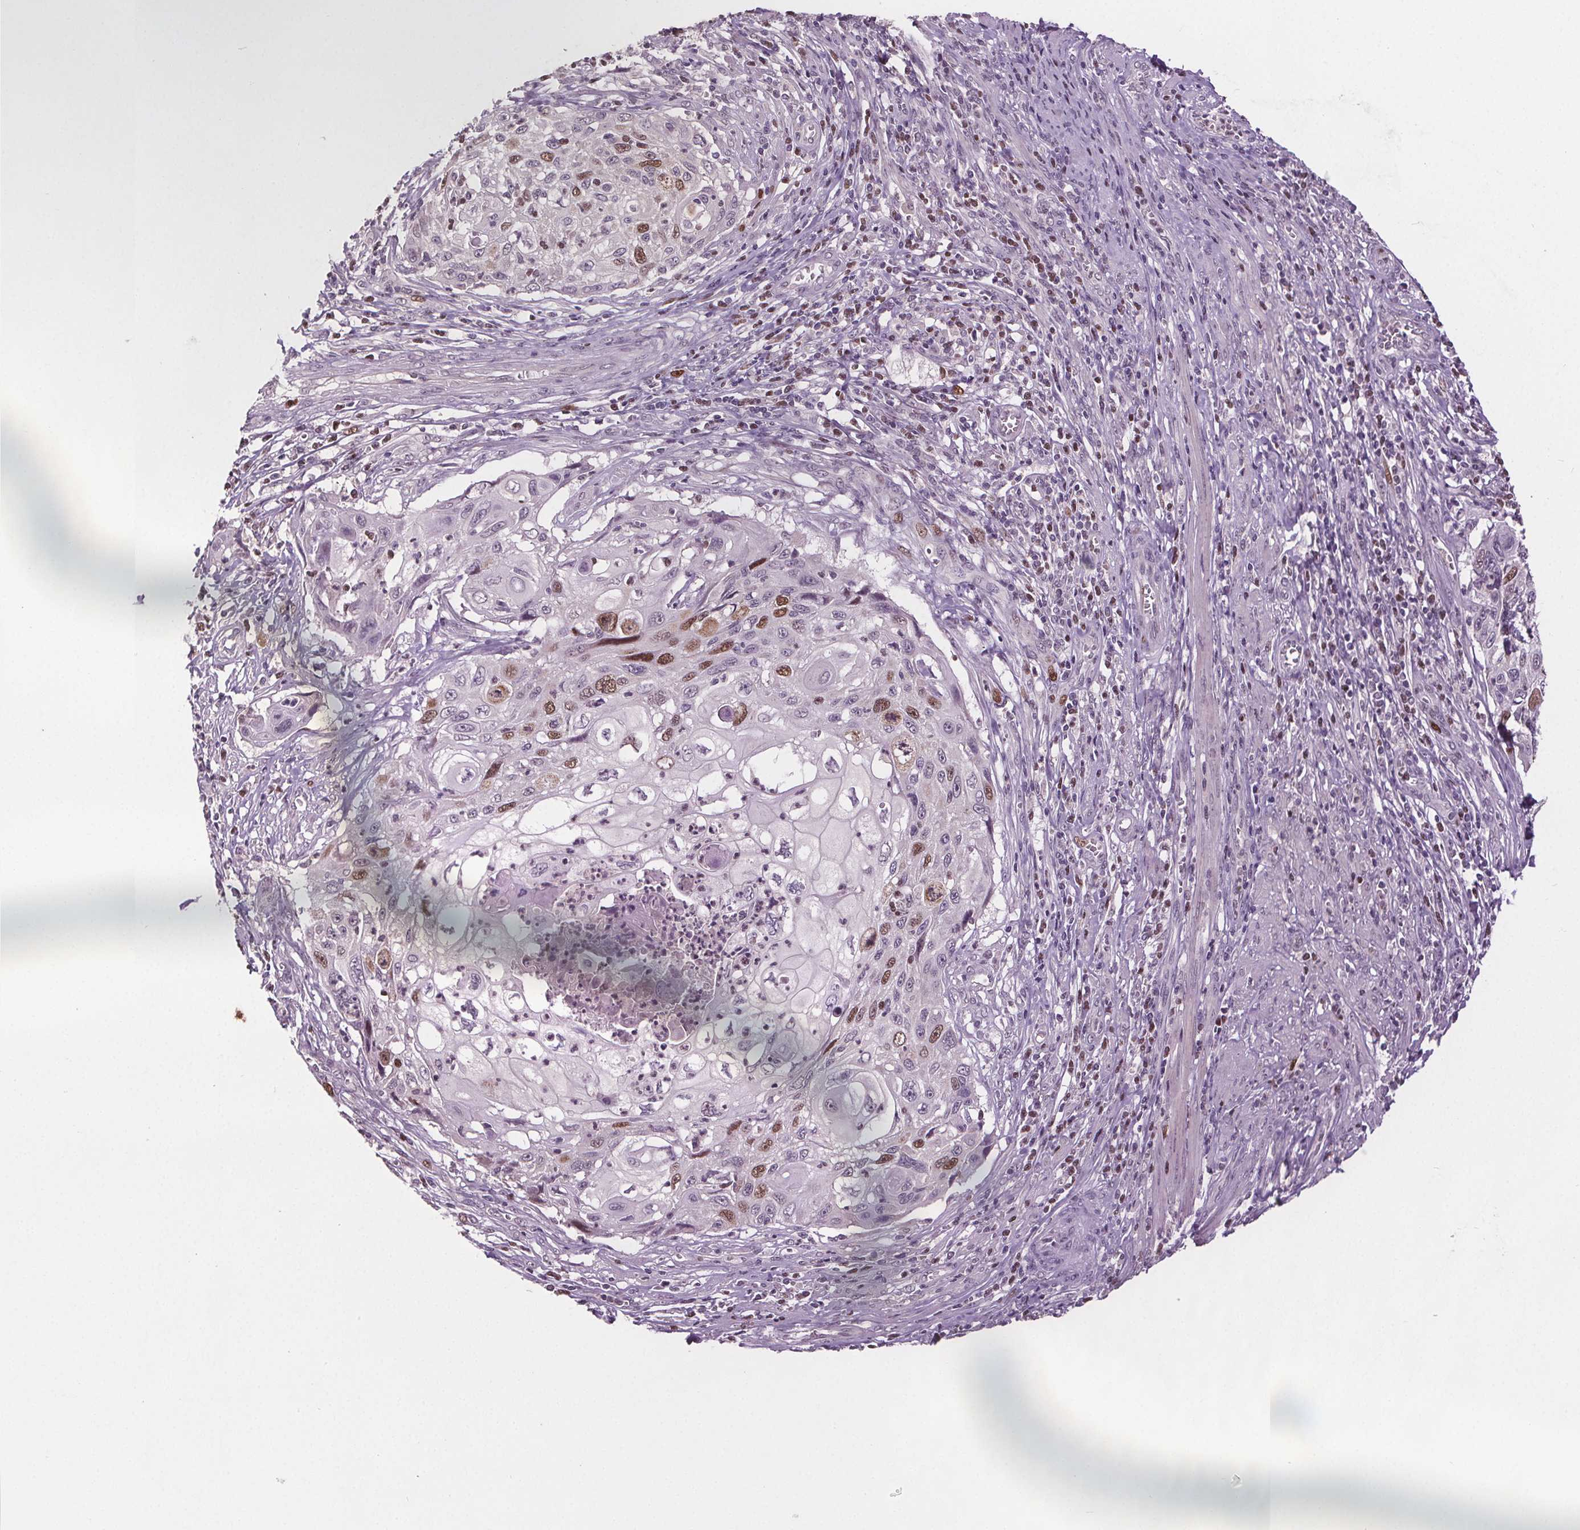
{"staining": {"intensity": "moderate", "quantity": "<25%", "location": "nuclear"}, "tissue": "cervical cancer", "cell_type": "Tumor cells", "image_type": "cancer", "snomed": [{"axis": "morphology", "description": "Squamous cell carcinoma, NOS"}, {"axis": "topography", "description": "Cervix"}], "caption": "Cervical squamous cell carcinoma stained for a protein displays moderate nuclear positivity in tumor cells.", "gene": "CENPF", "patient": {"sex": "female", "age": 70}}